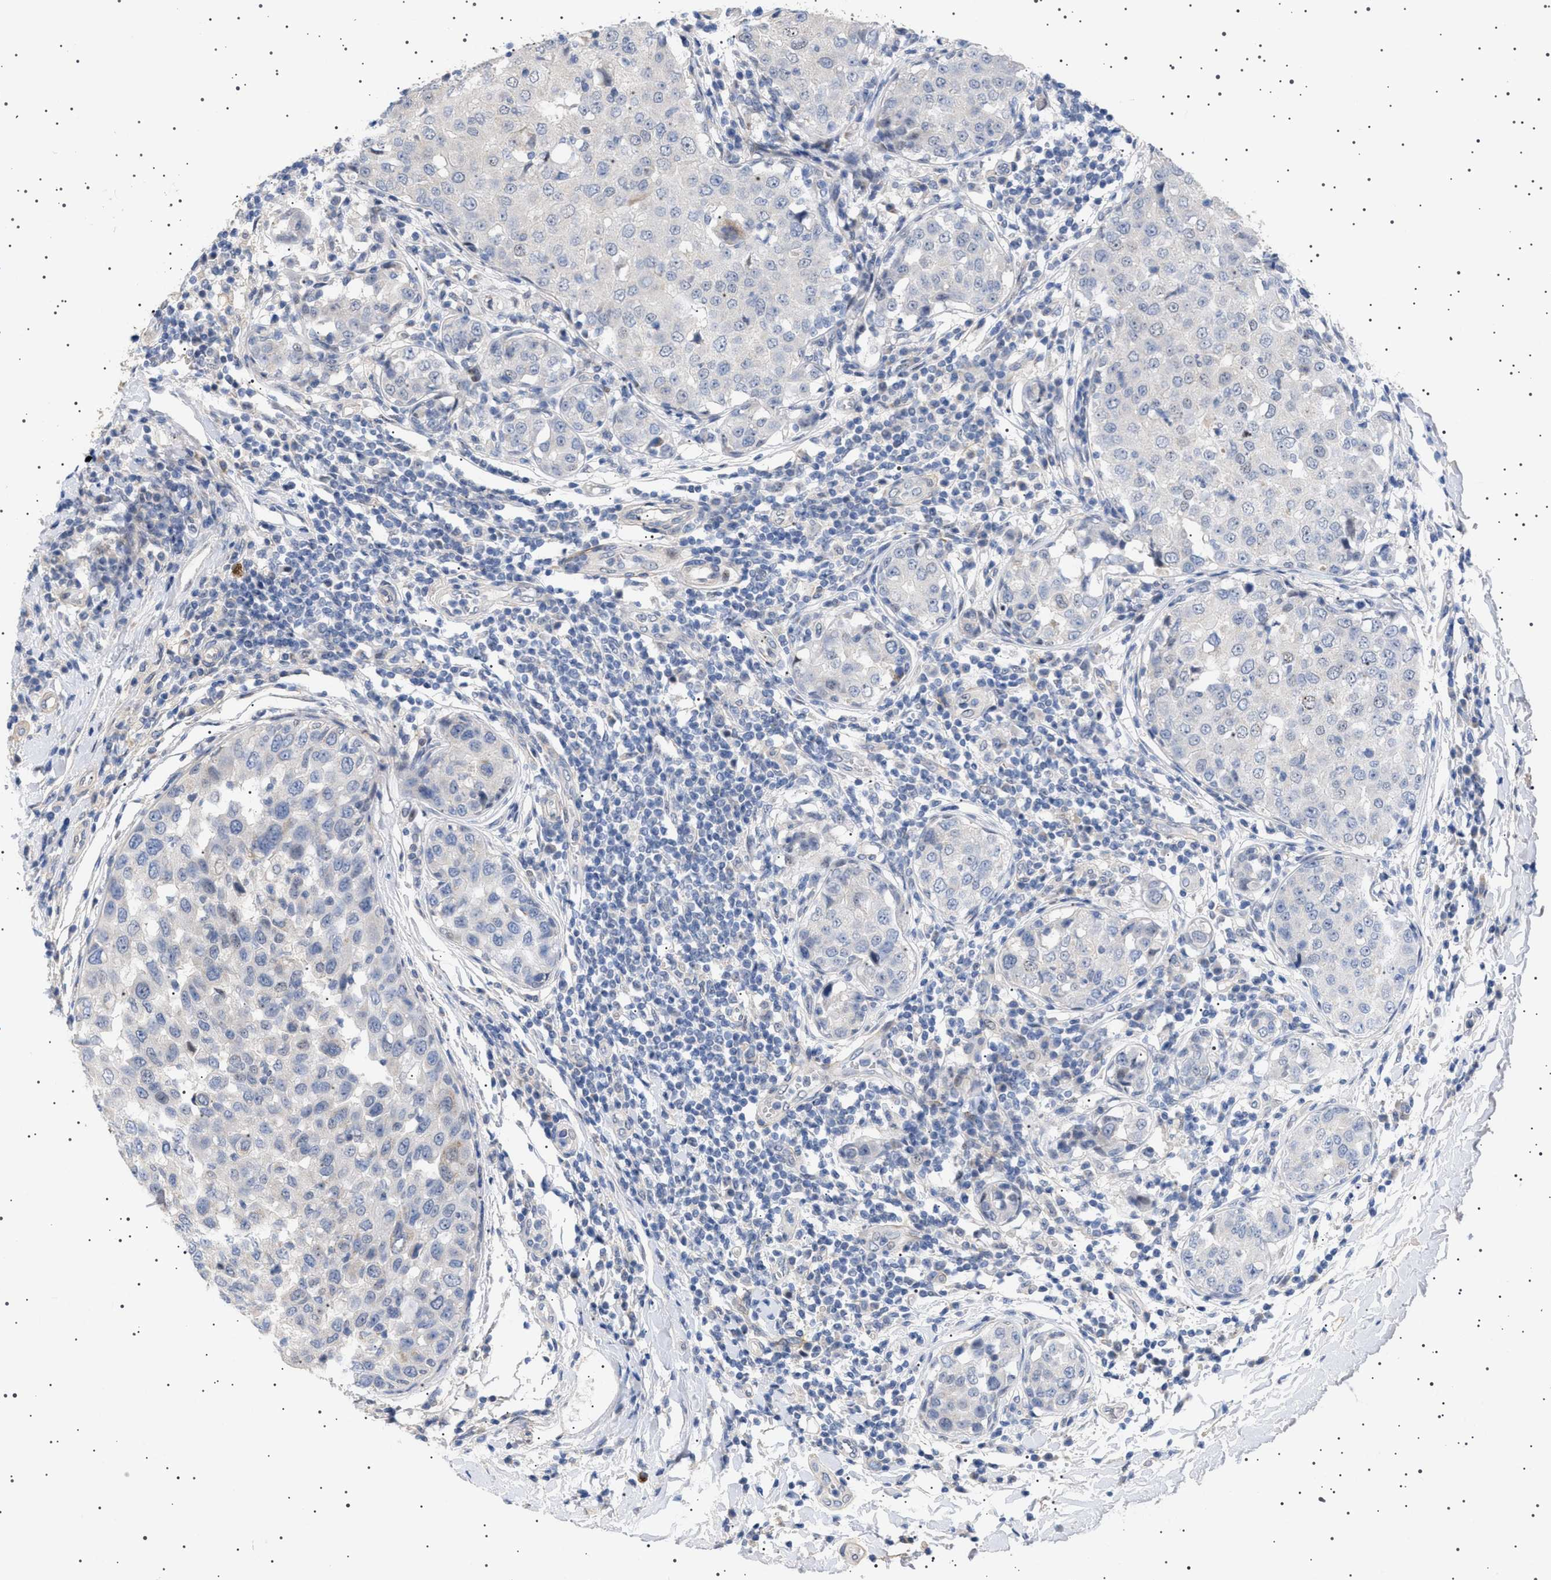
{"staining": {"intensity": "negative", "quantity": "none", "location": "none"}, "tissue": "breast cancer", "cell_type": "Tumor cells", "image_type": "cancer", "snomed": [{"axis": "morphology", "description": "Duct carcinoma"}, {"axis": "topography", "description": "Breast"}], "caption": "Tumor cells are negative for brown protein staining in invasive ductal carcinoma (breast).", "gene": "HTR1A", "patient": {"sex": "female", "age": 27}}